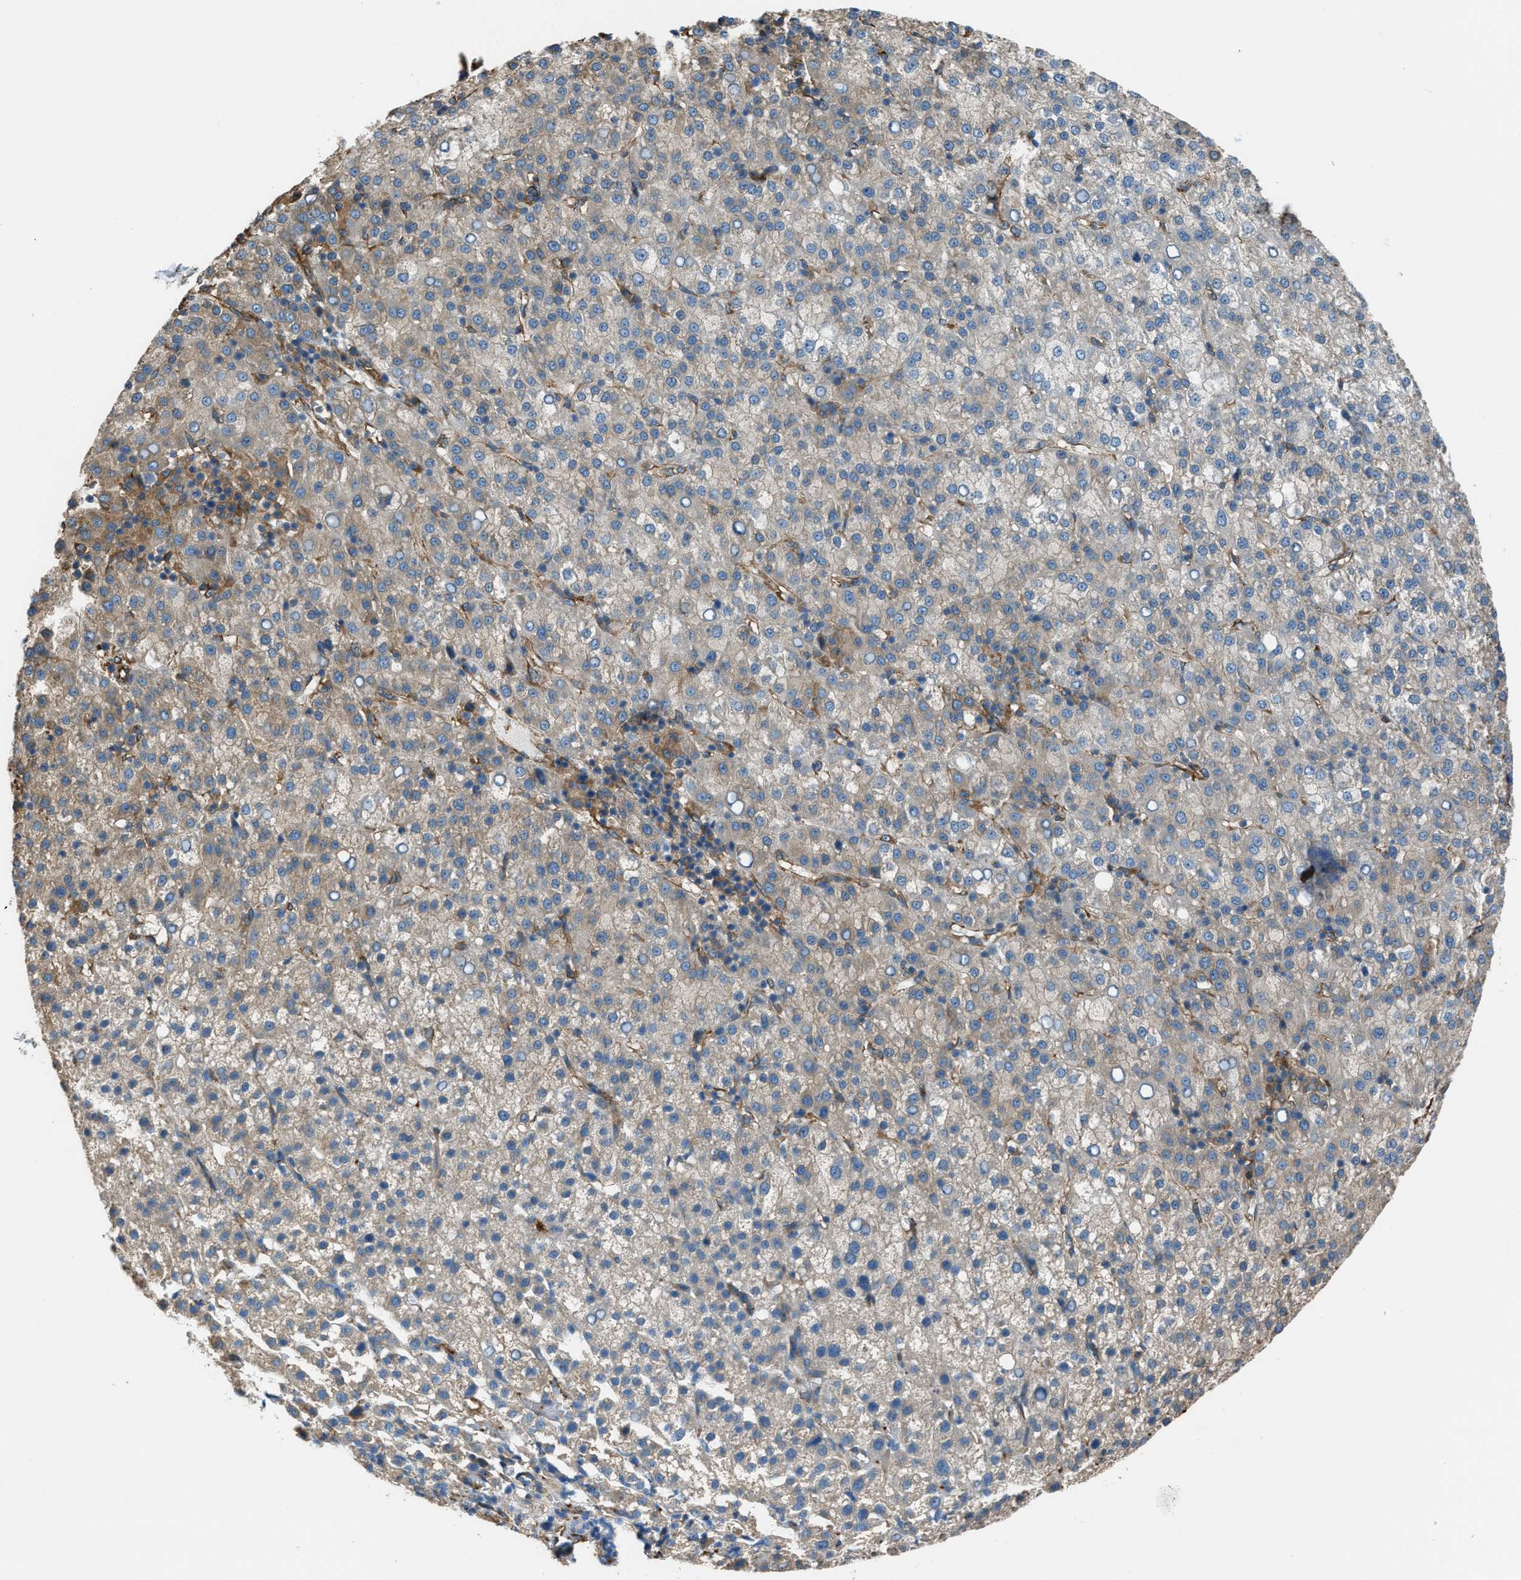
{"staining": {"intensity": "weak", "quantity": "25%-75%", "location": "cytoplasmic/membranous"}, "tissue": "liver cancer", "cell_type": "Tumor cells", "image_type": "cancer", "snomed": [{"axis": "morphology", "description": "Carcinoma, Hepatocellular, NOS"}, {"axis": "topography", "description": "Liver"}], "caption": "DAB immunohistochemical staining of human liver cancer (hepatocellular carcinoma) displays weak cytoplasmic/membranous protein positivity in approximately 25%-75% of tumor cells. (DAB IHC with brightfield microscopy, high magnification).", "gene": "TRPC1", "patient": {"sex": "female", "age": 58}}